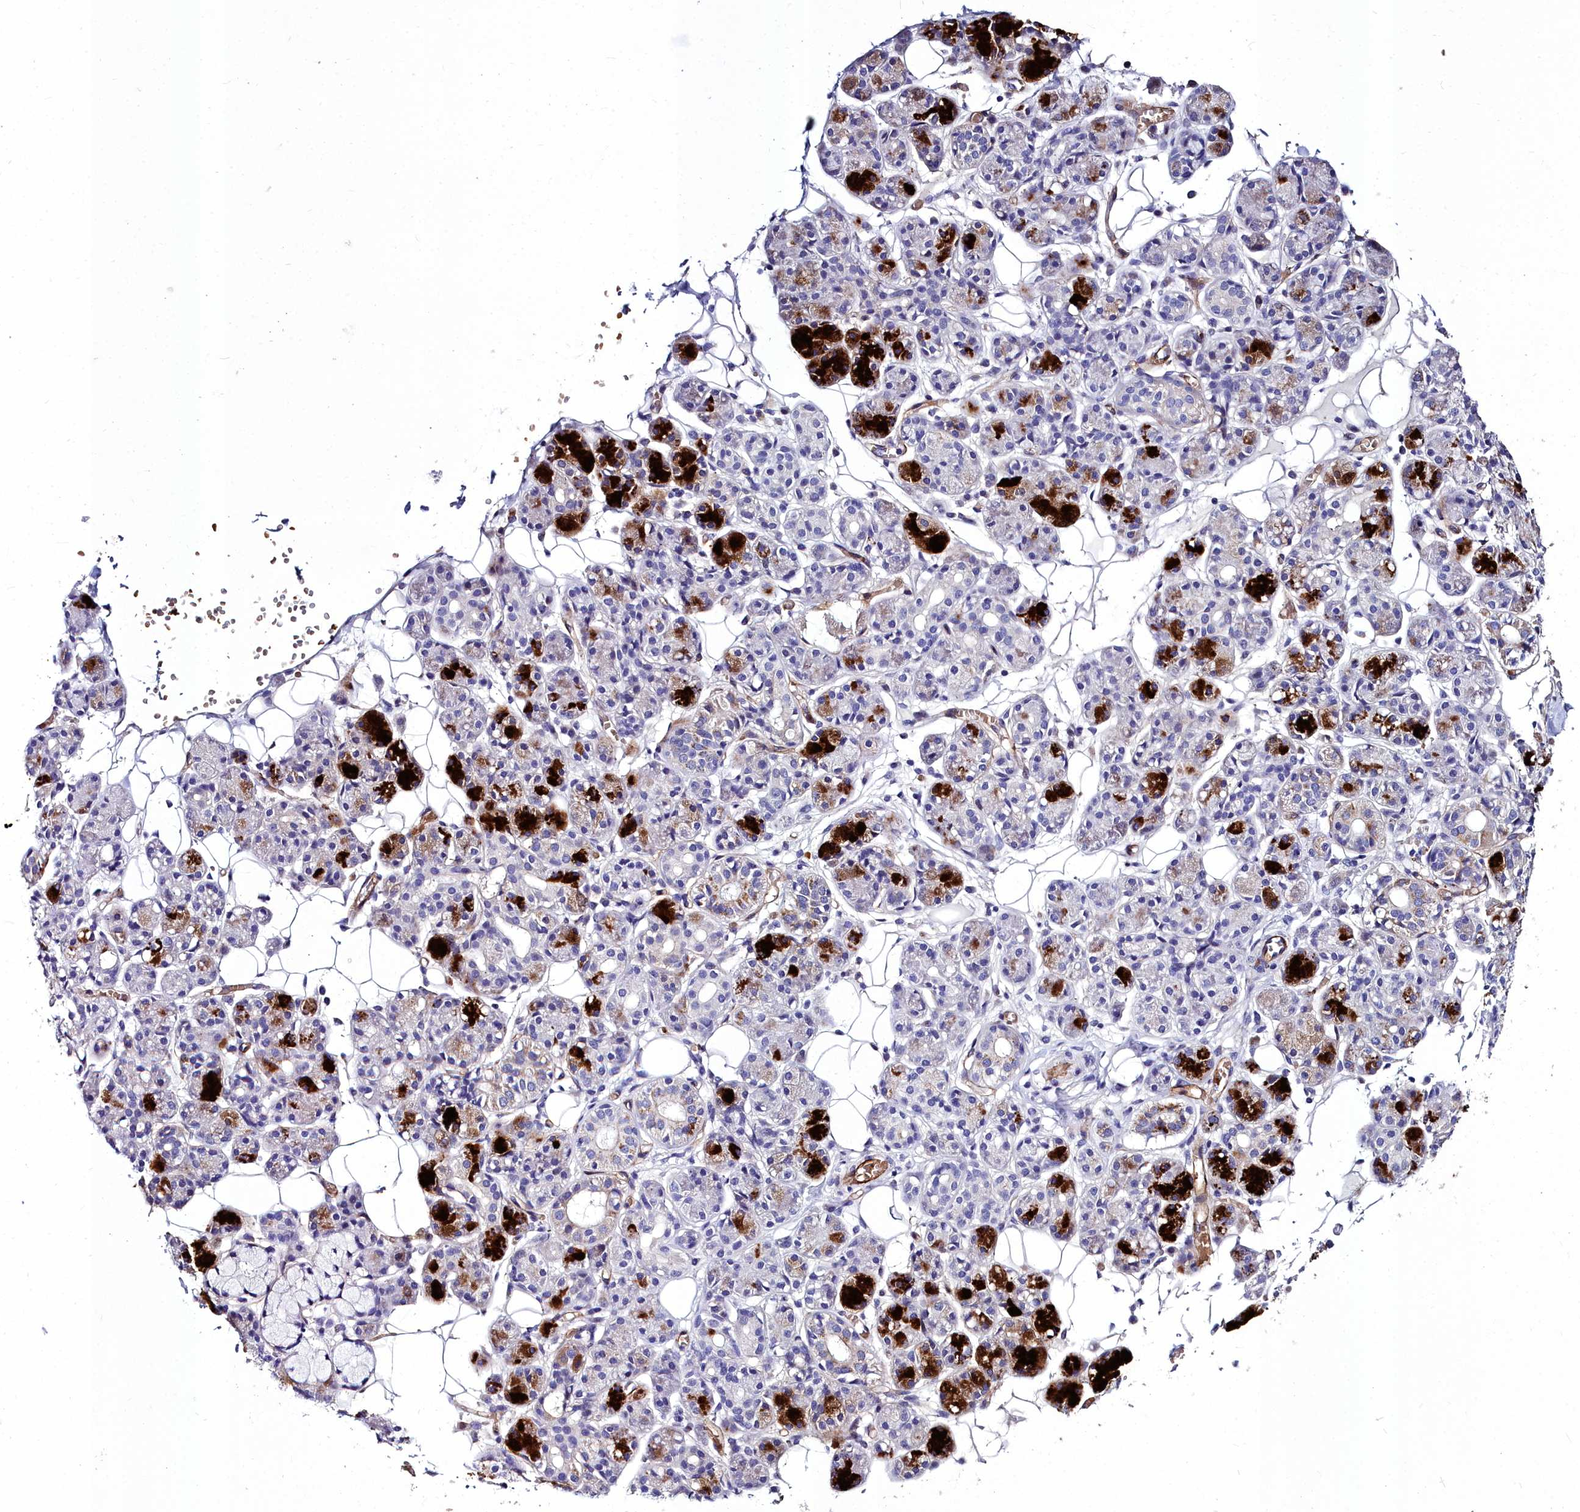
{"staining": {"intensity": "strong", "quantity": "25%-75%", "location": "cytoplasmic/membranous"}, "tissue": "salivary gland", "cell_type": "Glandular cells", "image_type": "normal", "snomed": [{"axis": "morphology", "description": "Normal tissue, NOS"}, {"axis": "topography", "description": "Salivary gland"}], "caption": "An image of salivary gland stained for a protein reveals strong cytoplasmic/membranous brown staining in glandular cells.", "gene": "CYP4F11", "patient": {"sex": "male", "age": 63}}